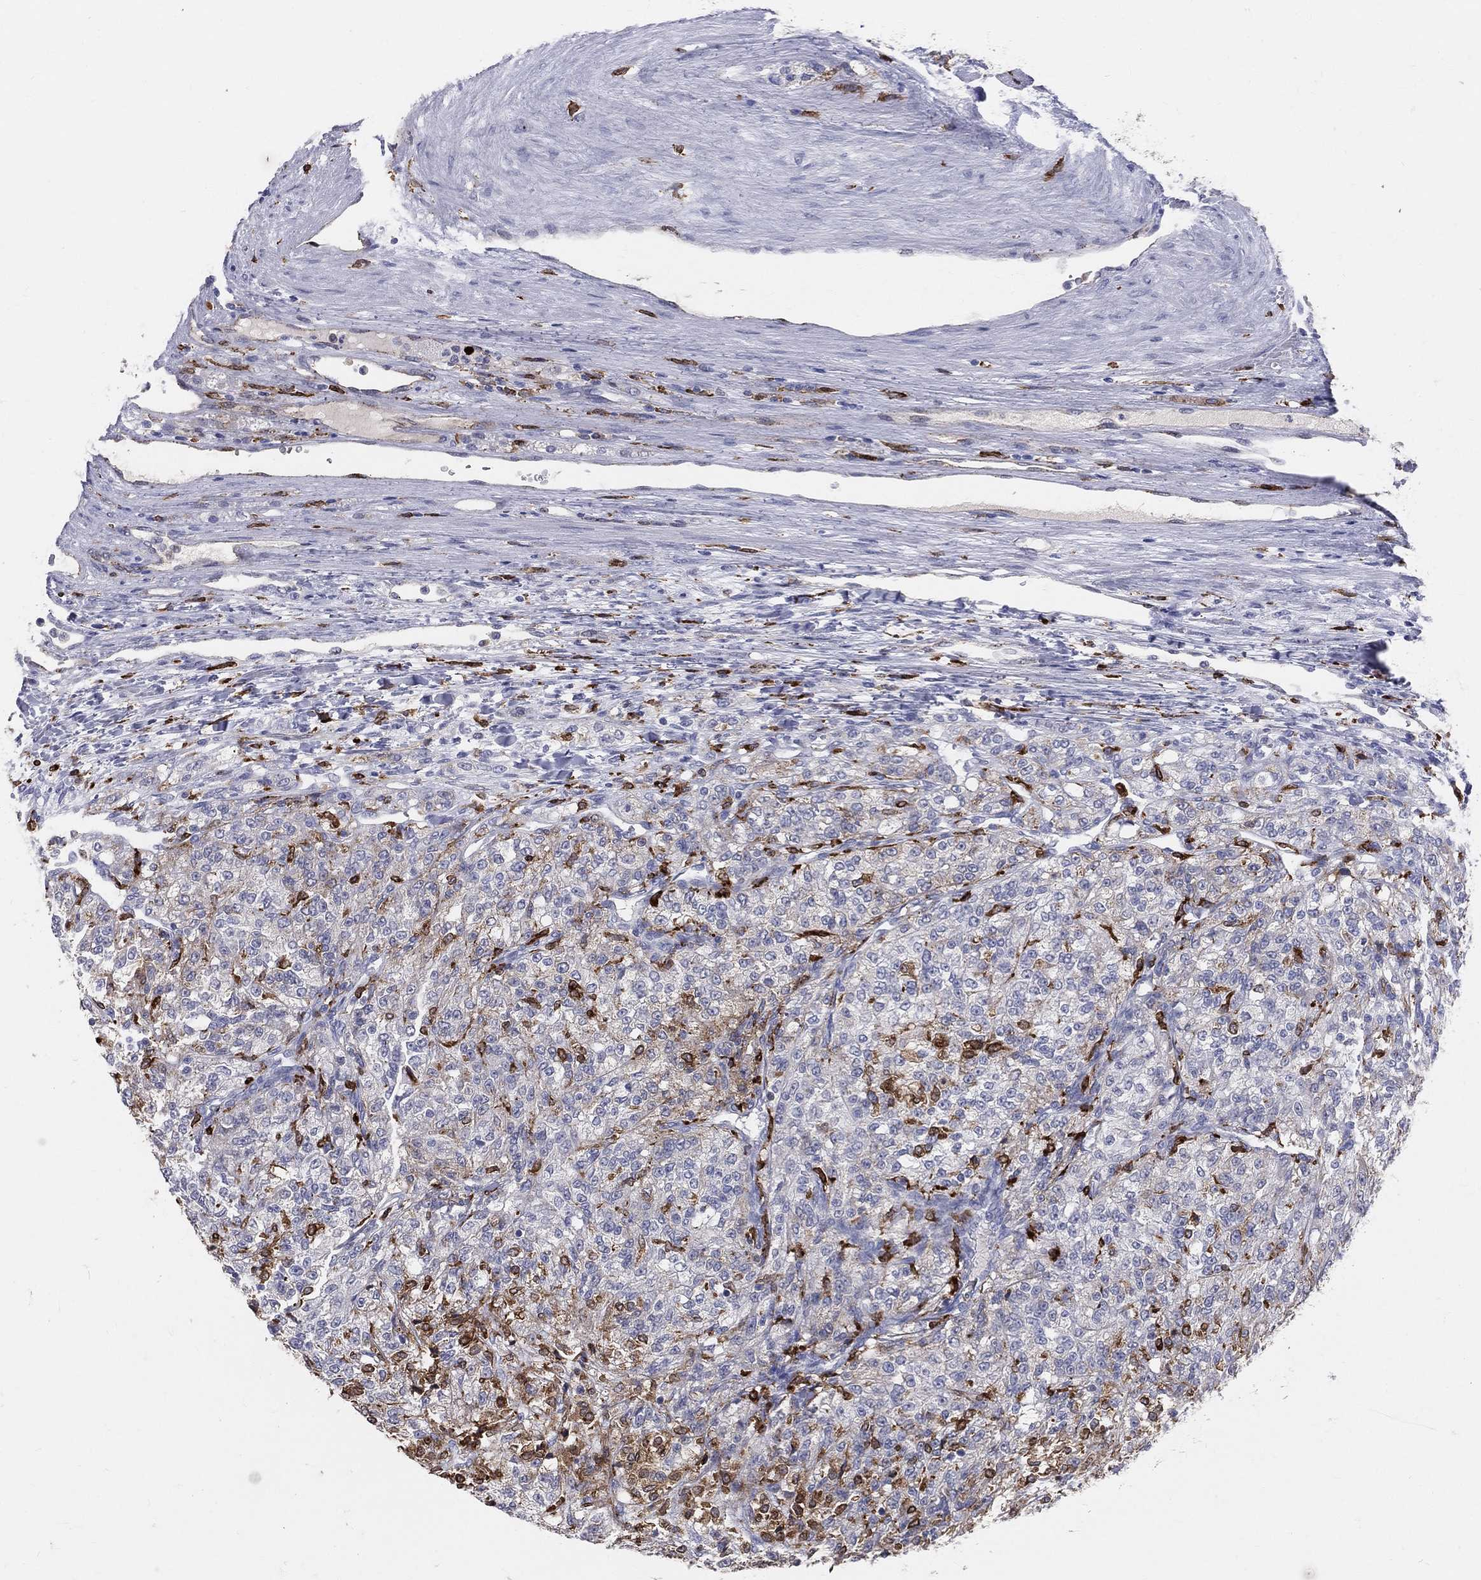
{"staining": {"intensity": "moderate", "quantity": "<25%", "location": "cytoplasmic/membranous"}, "tissue": "renal cancer", "cell_type": "Tumor cells", "image_type": "cancer", "snomed": [{"axis": "morphology", "description": "Adenocarcinoma, NOS"}, {"axis": "topography", "description": "Kidney"}], "caption": "High-magnification brightfield microscopy of renal adenocarcinoma stained with DAB (brown) and counterstained with hematoxylin (blue). tumor cells exhibit moderate cytoplasmic/membranous staining is present in about<25% of cells. Nuclei are stained in blue.", "gene": "CD74", "patient": {"sex": "female", "age": 63}}